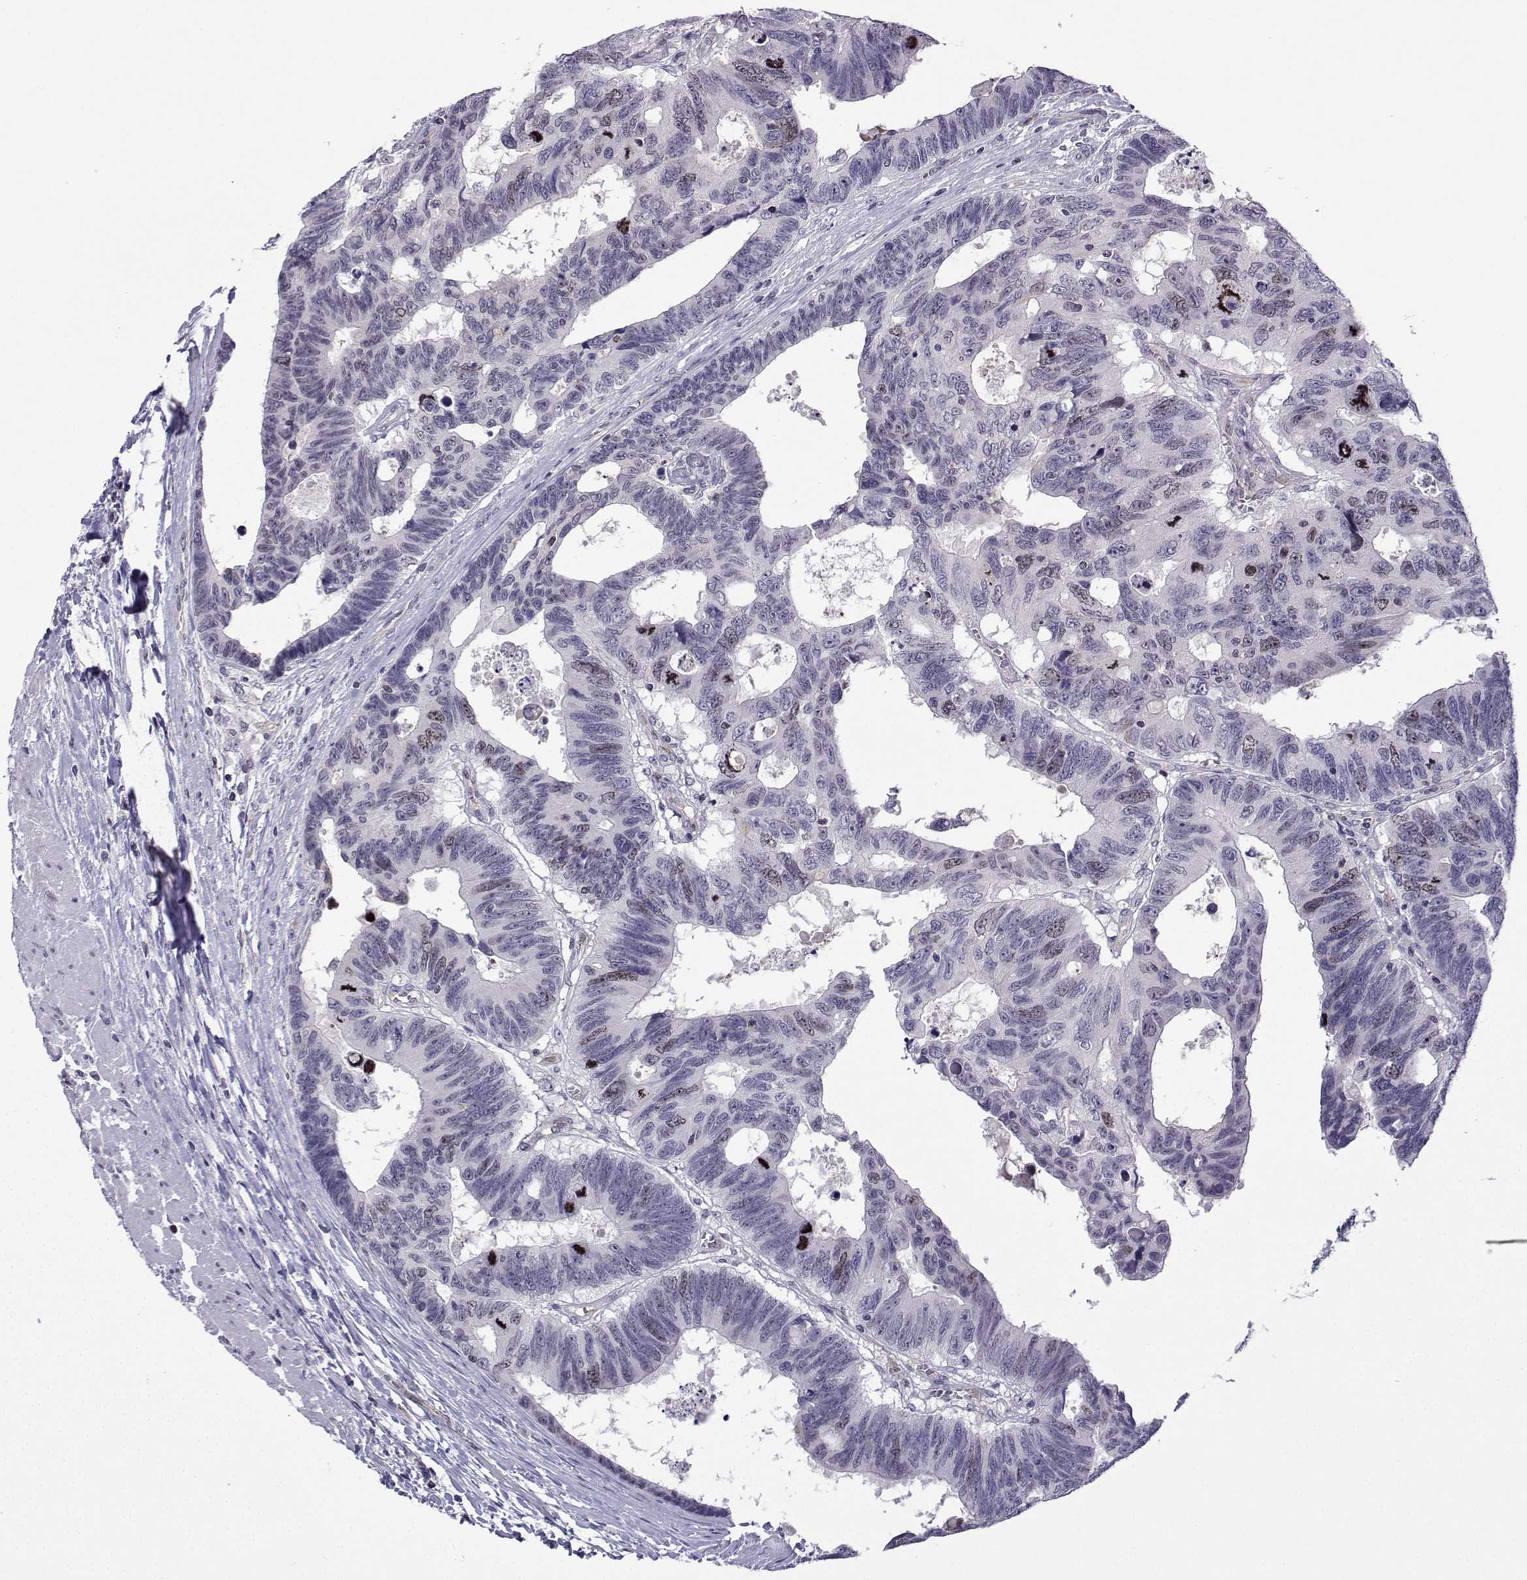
{"staining": {"intensity": "strong", "quantity": "<25%", "location": "nuclear"}, "tissue": "colorectal cancer", "cell_type": "Tumor cells", "image_type": "cancer", "snomed": [{"axis": "morphology", "description": "Adenocarcinoma, NOS"}, {"axis": "topography", "description": "Colon"}], "caption": "Adenocarcinoma (colorectal) was stained to show a protein in brown. There is medium levels of strong nuclear staining in approximately <25% of tumor cells.", "gene": "INCENP", "patient": {"sex": "female", "age": 77}}